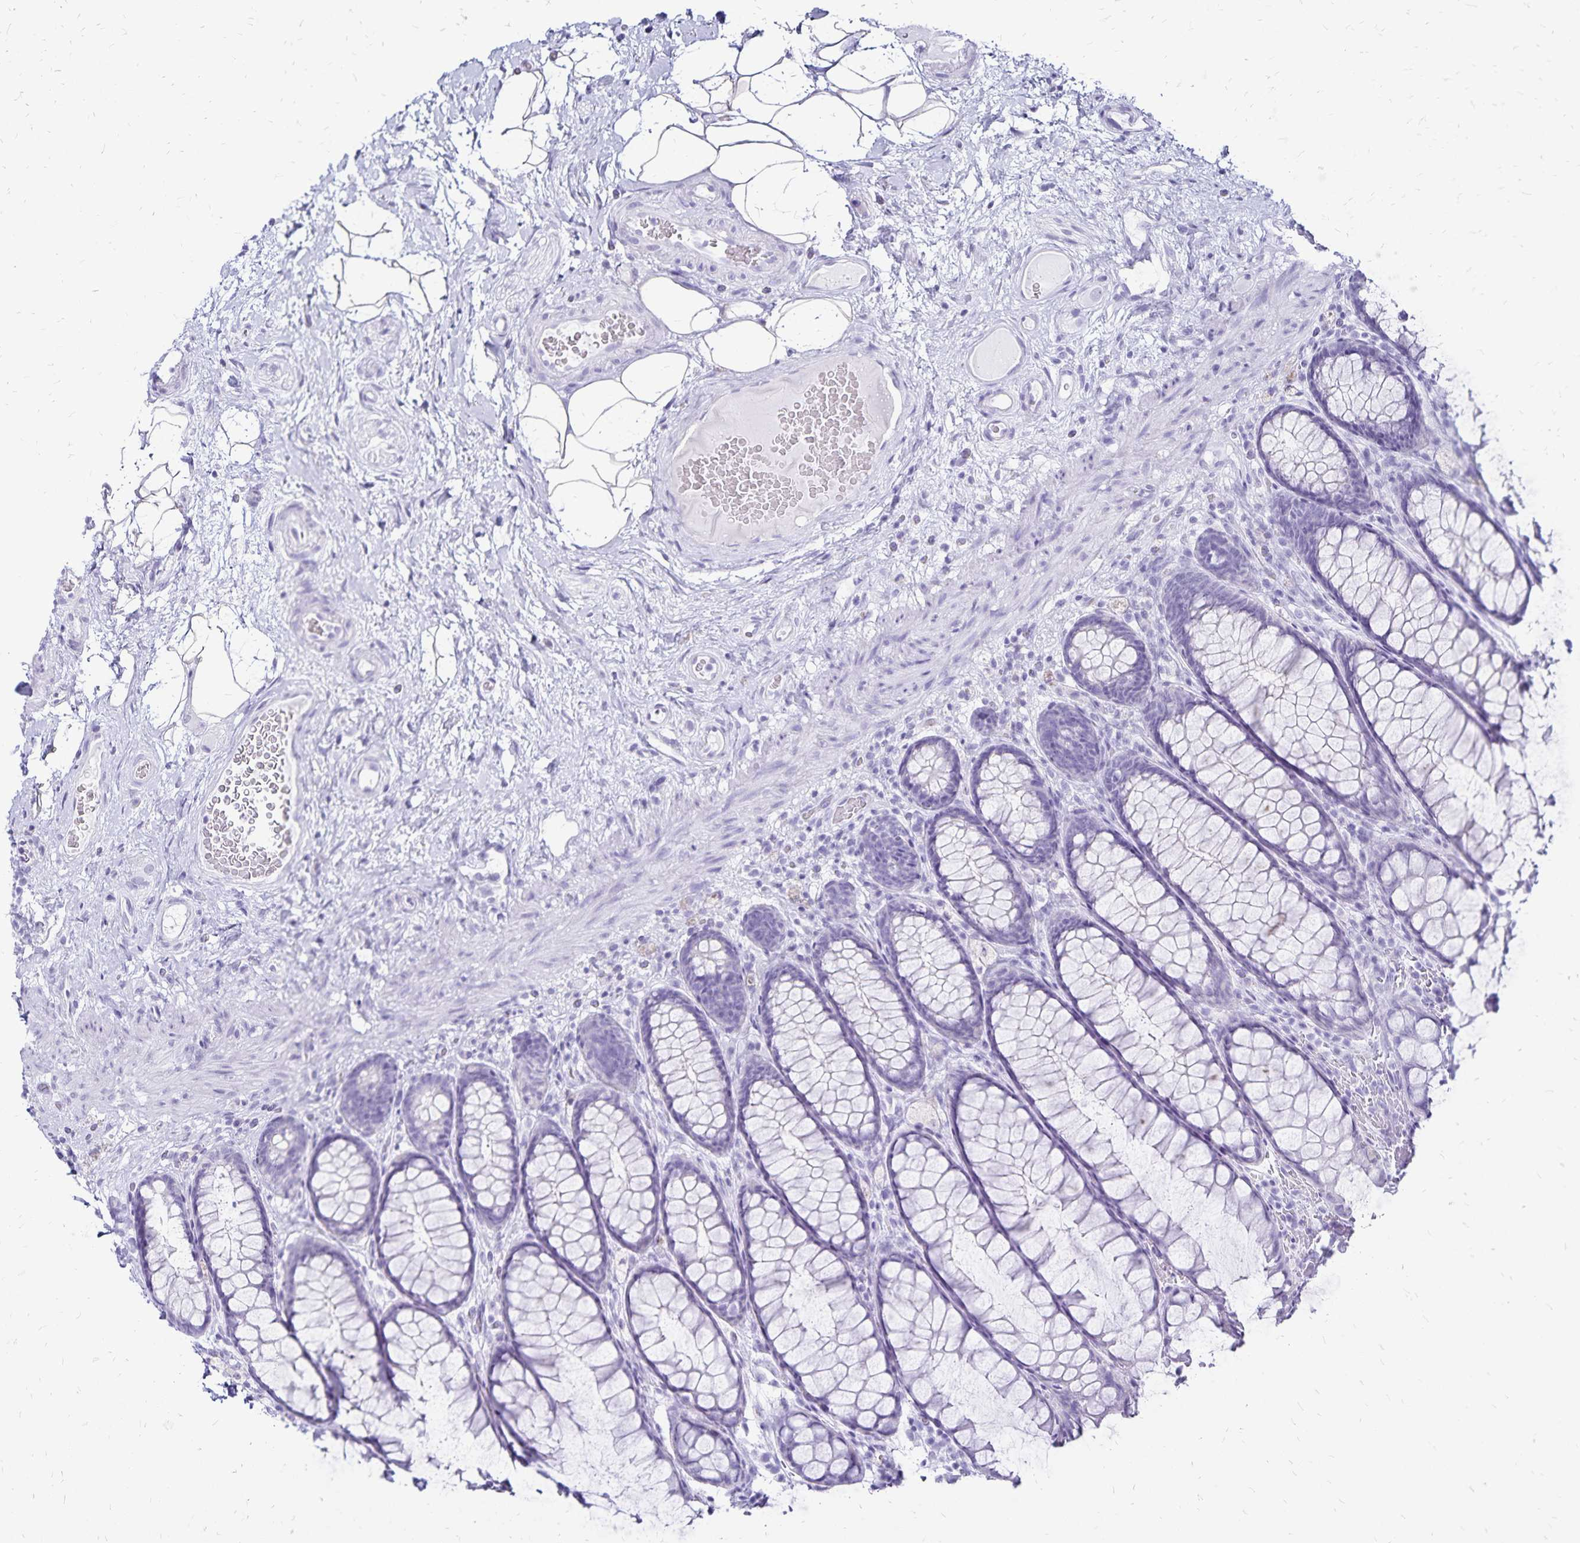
{"staining": {"intensity": "negative", "quantity": "none", "location": "none"}, "tissue": "rectum", "cell_type": "Glandular cells", "image_type": "normal", "snomed": [{"axis": "morphology", "description": "Normal tissue, NOS"}, {"axis": "topography", "description": "Rectum"}], "caption": "Unremarkable rectum was stained to show a protein in brown. There is no significant staining in glandular cells. (Brightfield microscopy of DAB immunohistochemistry at high magnification).", "gene": "LIN28B", "patient": {"sex": "female", "age": 67}}